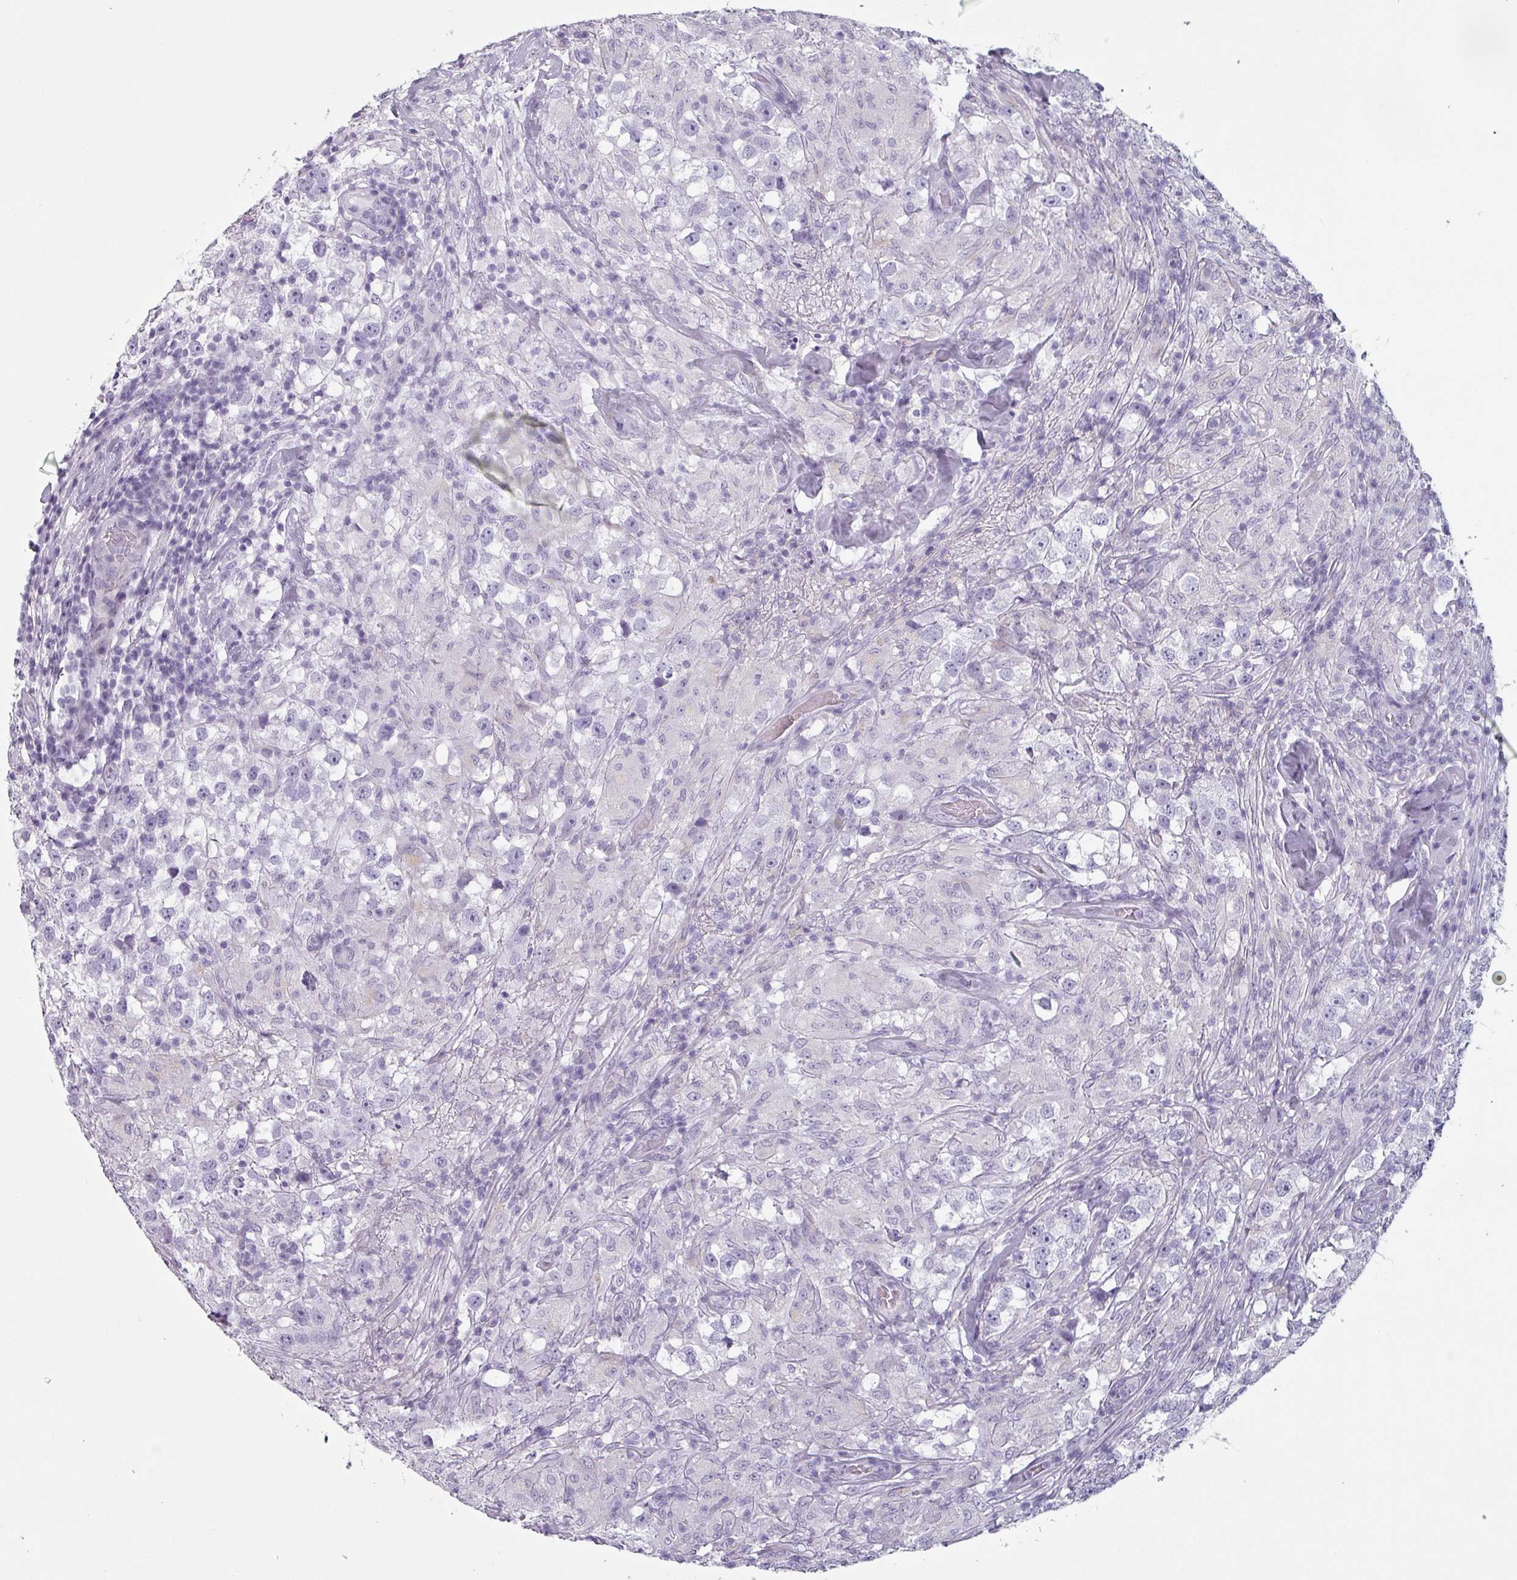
{"staining": {"intensity": "negative", "quantity": "none", "location": "none"}, "tissue": "testis cancer", "cell_type": "Tumor cells", "image_type": "cancer", "snomed": [{"axis": "morphology", "description": "Seminoma, NOS"}, {"axis": "topography", "description": "Testis"}], "caption": "Micrograph shows no significant protein expression in tumor cells of testis cancer.", "gene": "SLC35G2", "patient": {"sex": "male", "age": 46}}